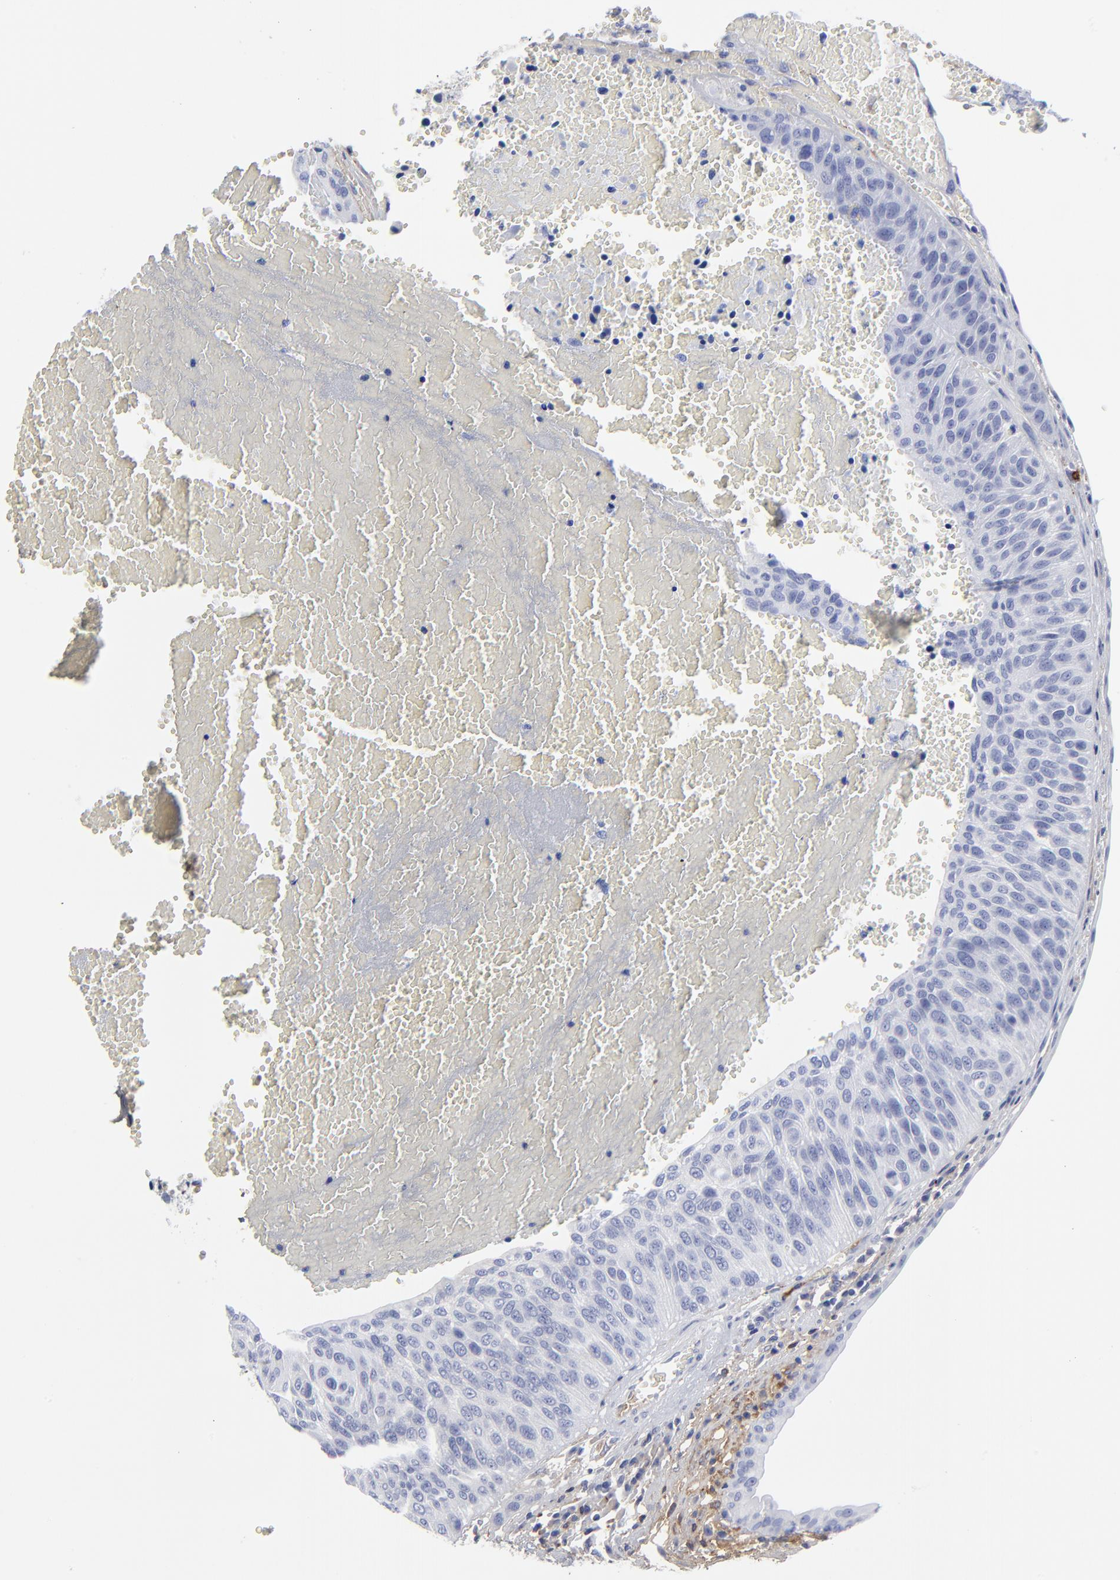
{"staining": {"intensity": "negative", "quantity": "none", "location": "none"}, "tissue": "urothelial cancer", "cell_type": "Tumor cells", "image_type": "cancer", "snomed": [{"axis": "morphology", "description": "Urothelial carcinoma, High grade"}, {"axis": "topography", "description": "Urinary bladder"}], "caption": "Tumor cells are negative for brown protein staining in high-grade urothelial carcinoma. (DAB IHC, high magnification).", "gene": "DCN", "patient": {"sex": "male", "age": 66}}